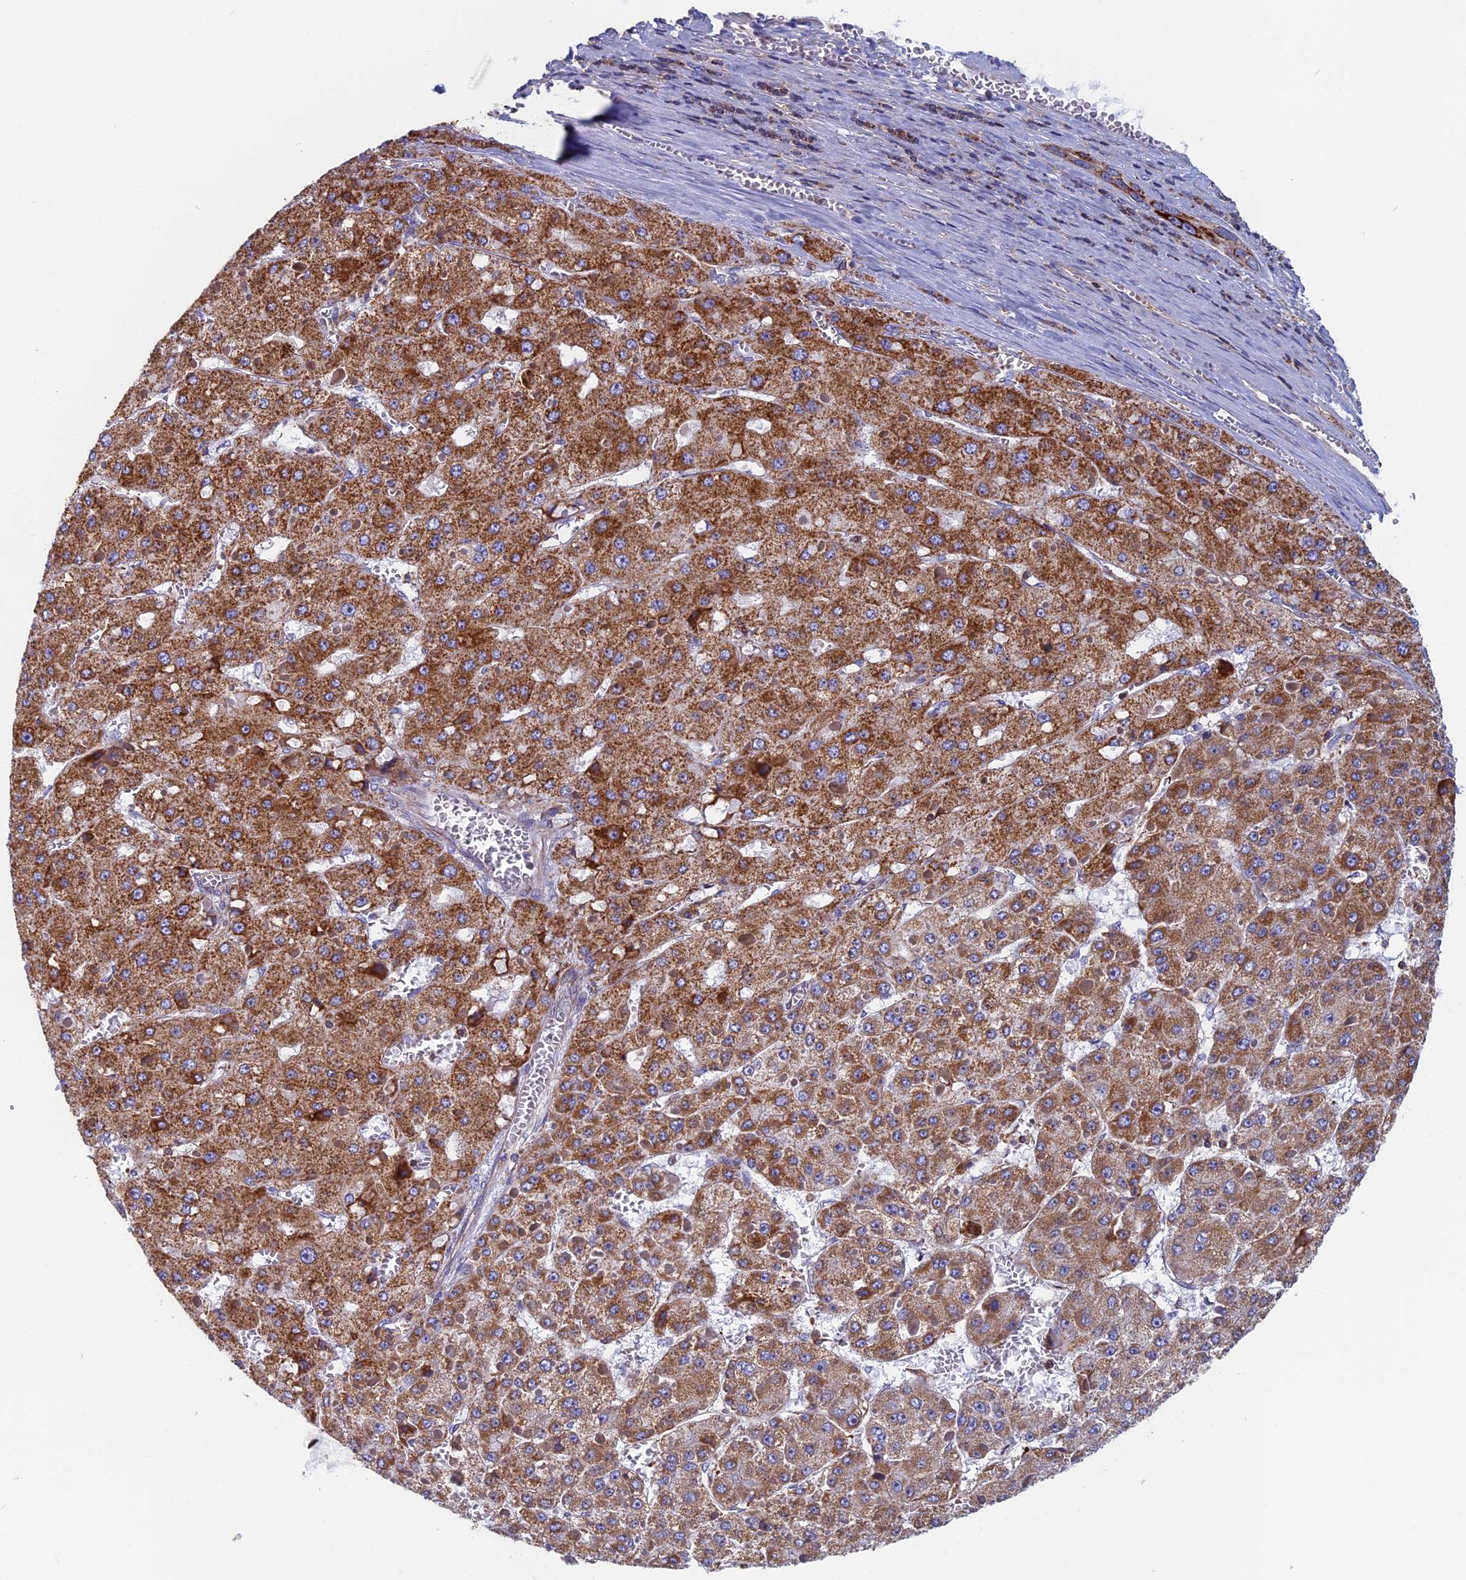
{"staining": {"intensity": "strong", "quantity": ">75%", "location": "cytoplasmic/membranous"}, "tissue": "liver cancer", "cell_type": "Tumor cells", "image_type": "cancer", "snomed": [{"axis": "morphology", "description": "Carcinoma, Hepatocellular, NOS"}, {"axis": "topography", "description": "Liver"}], "caption": "About >75% of tumor cells in liver hepatocellular carcinoma exhibit strong cytoplasmic/membranous protein expression as visualized by brown immunohistochemical staining.", "gene": "HSD17B8", "patient": {"sex": "female", "age": 73}}